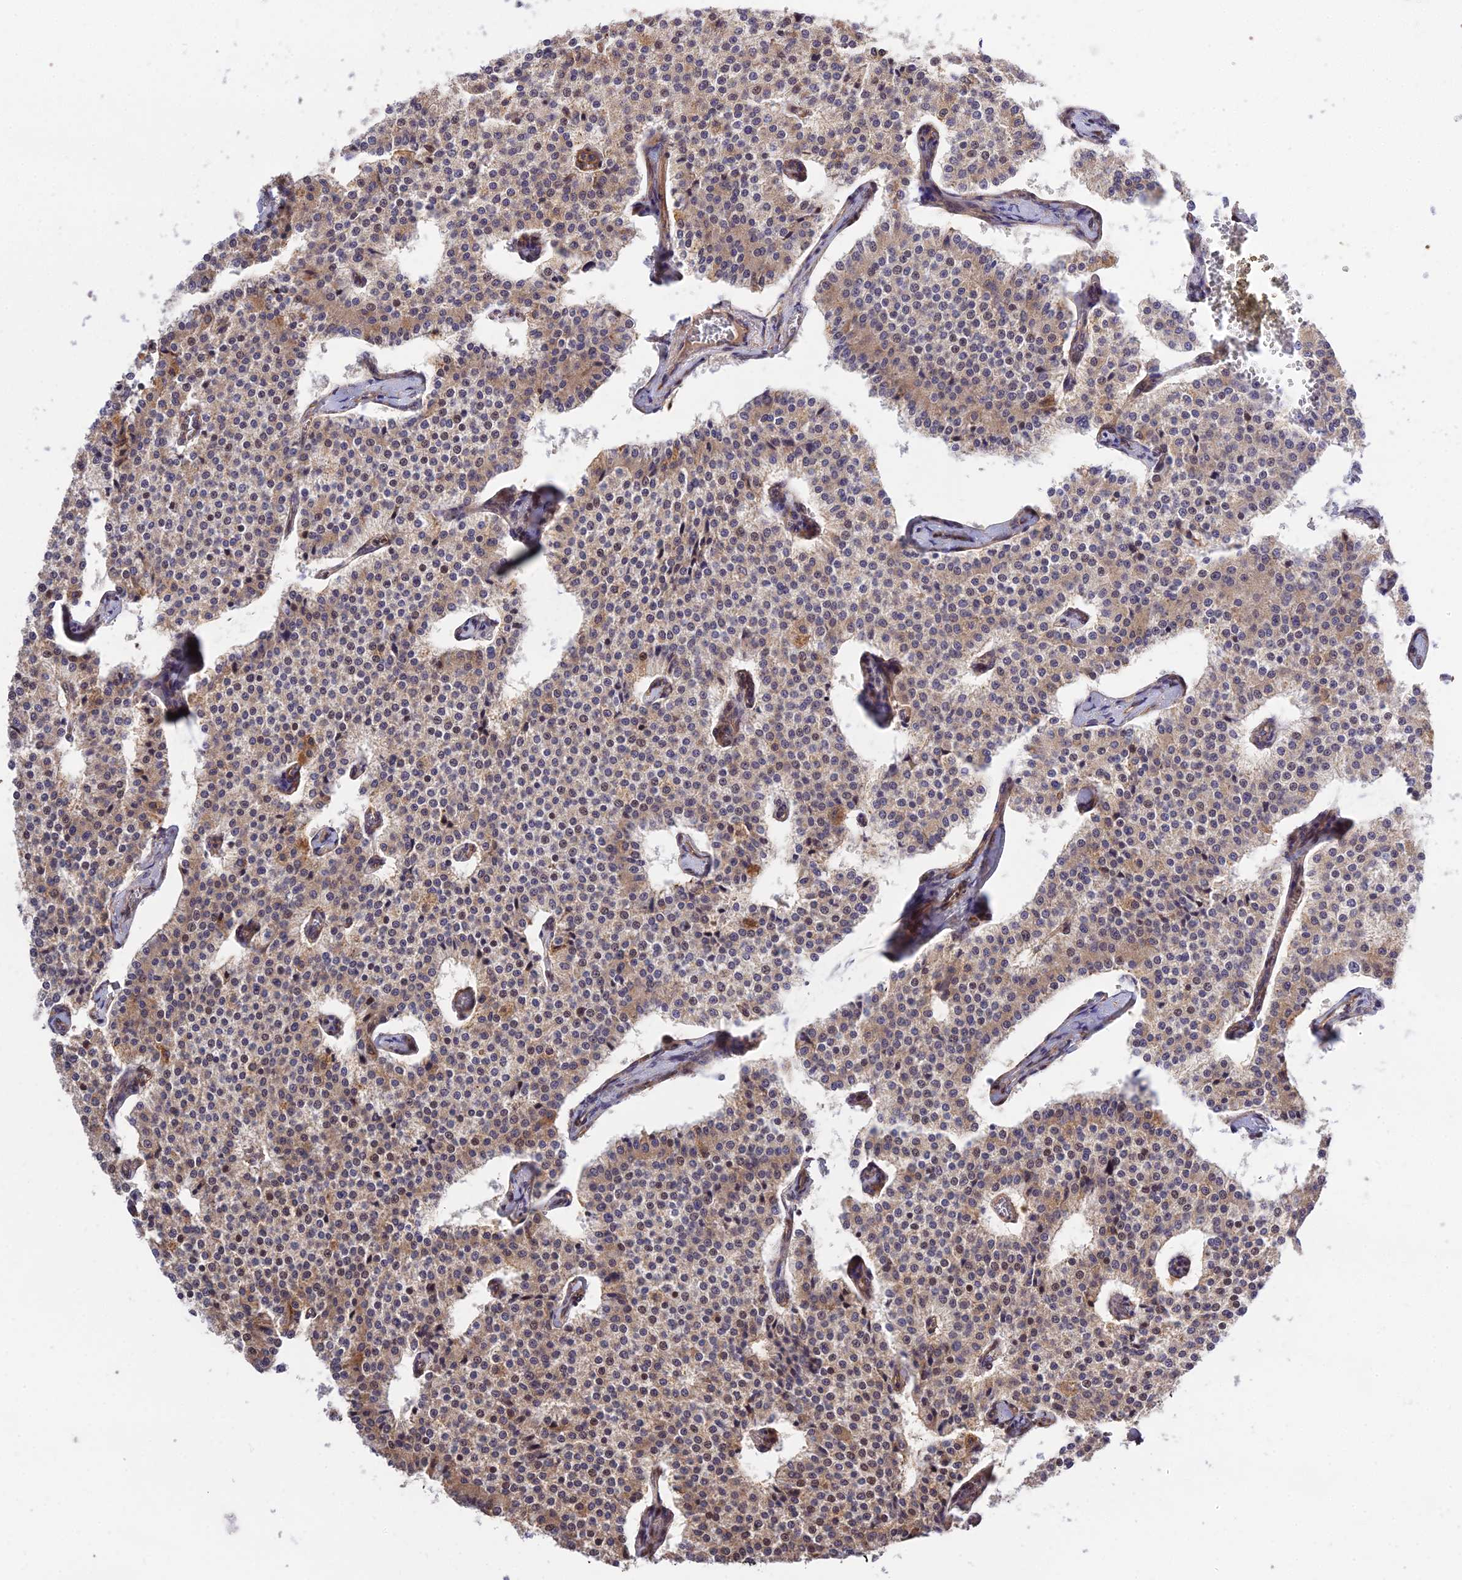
{"staining": {"intensity": "moderate", "quantity": "25%-75%", "location": "cytoplasmic/membranous"}, "tissue": "carcinoid", "cell_type": "Tumor cells", "image_type": "cancer", "snomed": [{"axis": "morphology", "description": "Carcinoid, malignant, NOS"}, {"axis": "topography", "description": "Colon"}], "caption": "A histopathology image of human carcinoid (malignant) stained for a protein reveals moderate cytoplasmic/membranous brown staining in tumor cells.", "gene": "SMG6", "patient": {"sex": "female", "age": 52}}